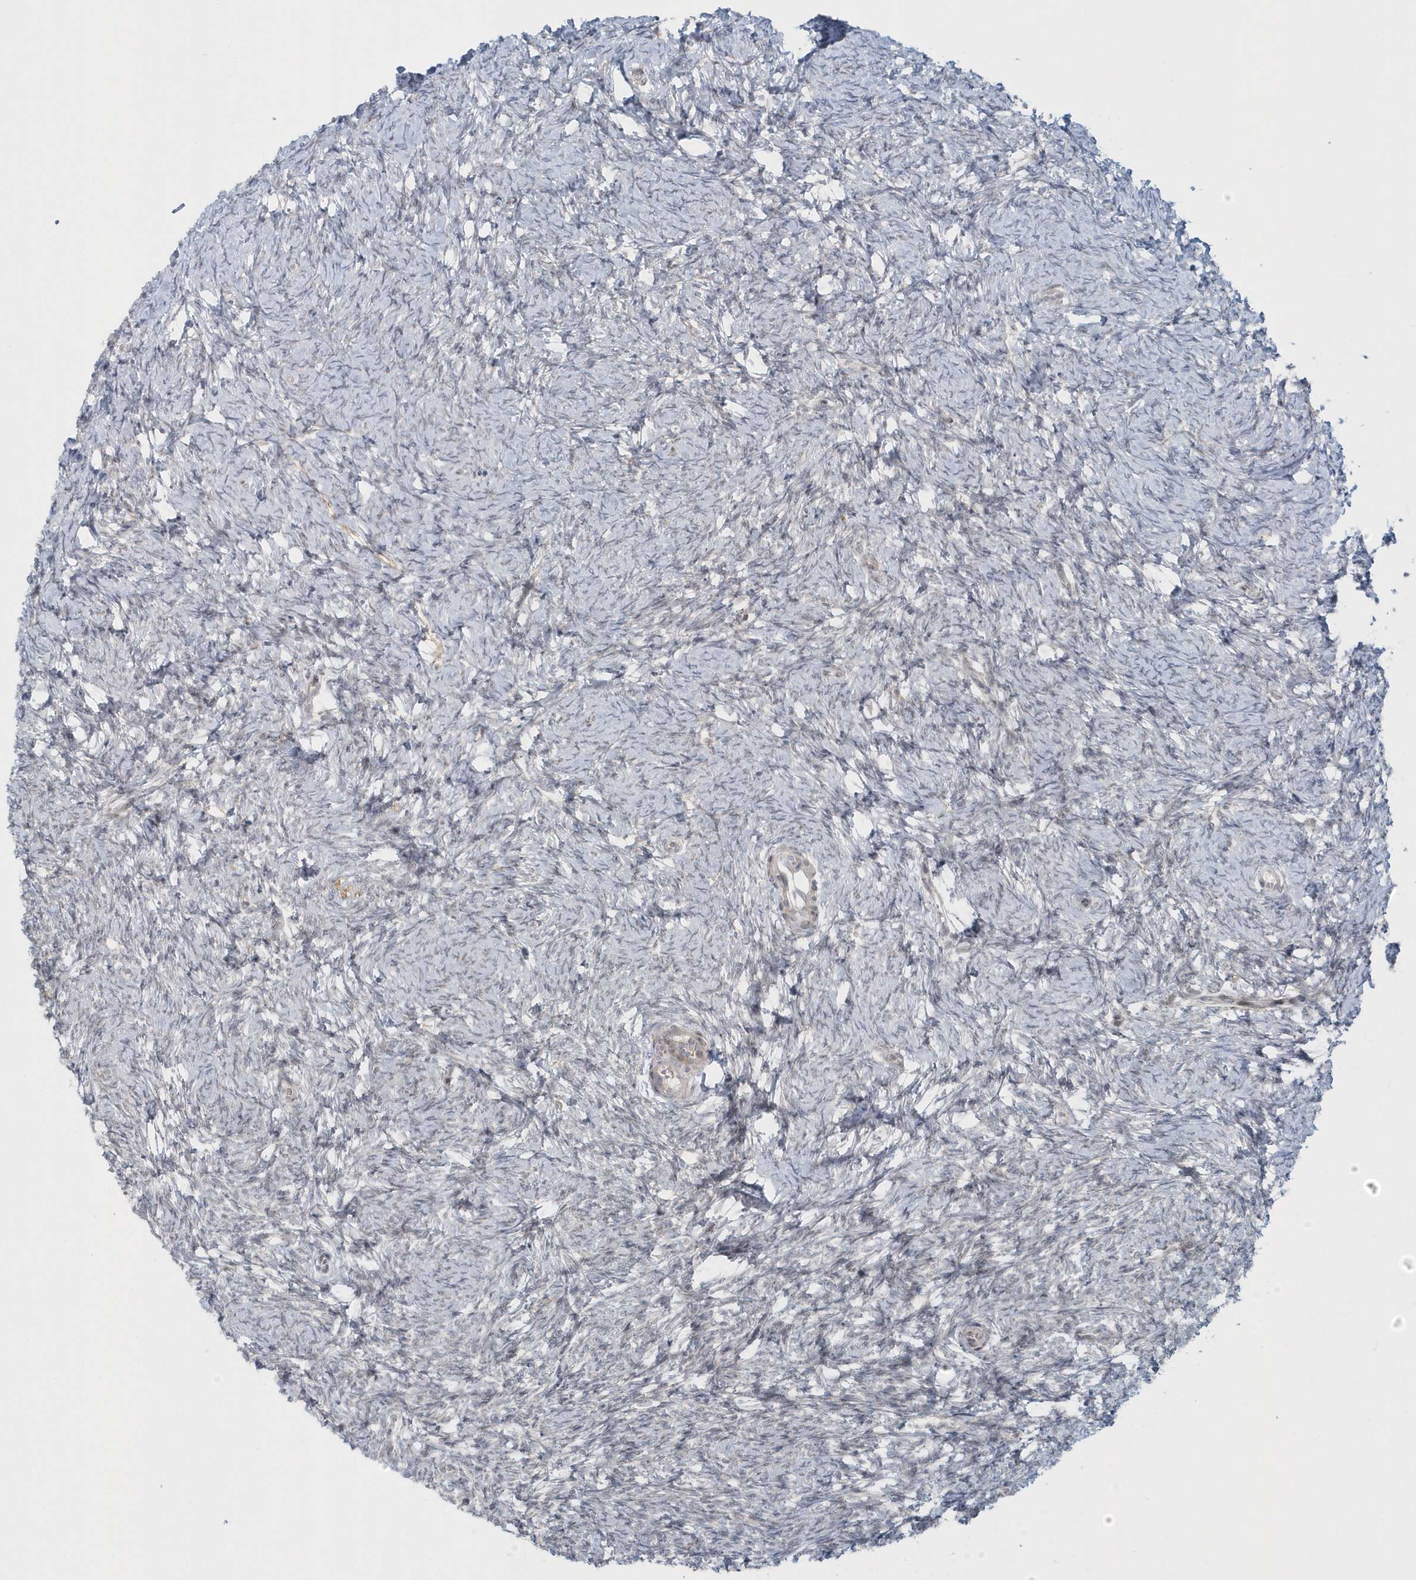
{"staining": {"intensity": "moderate", "quantity": ">75%", "location": "cytoplasmic/membranous"}, "tissue": "ovary", "cell_type": "Follicle cells", "image_type": "normal", "snomed": [{"axis": "morphology", "description": "Normal tissue, NOS"}, {"axis": "morphology", "description": "Cyst, NOS"}, {"axis": "topography", "description": "Ovary"}], "caption": "A photomicrograph showing moderate cytoplasmic/membranous positivity in about >75% of follicle cells in benign ovary, as visualized by brown immunohistochemical staining.", "gene": "BLTP3A", "patient": {"sex": "female", "age": 33}}